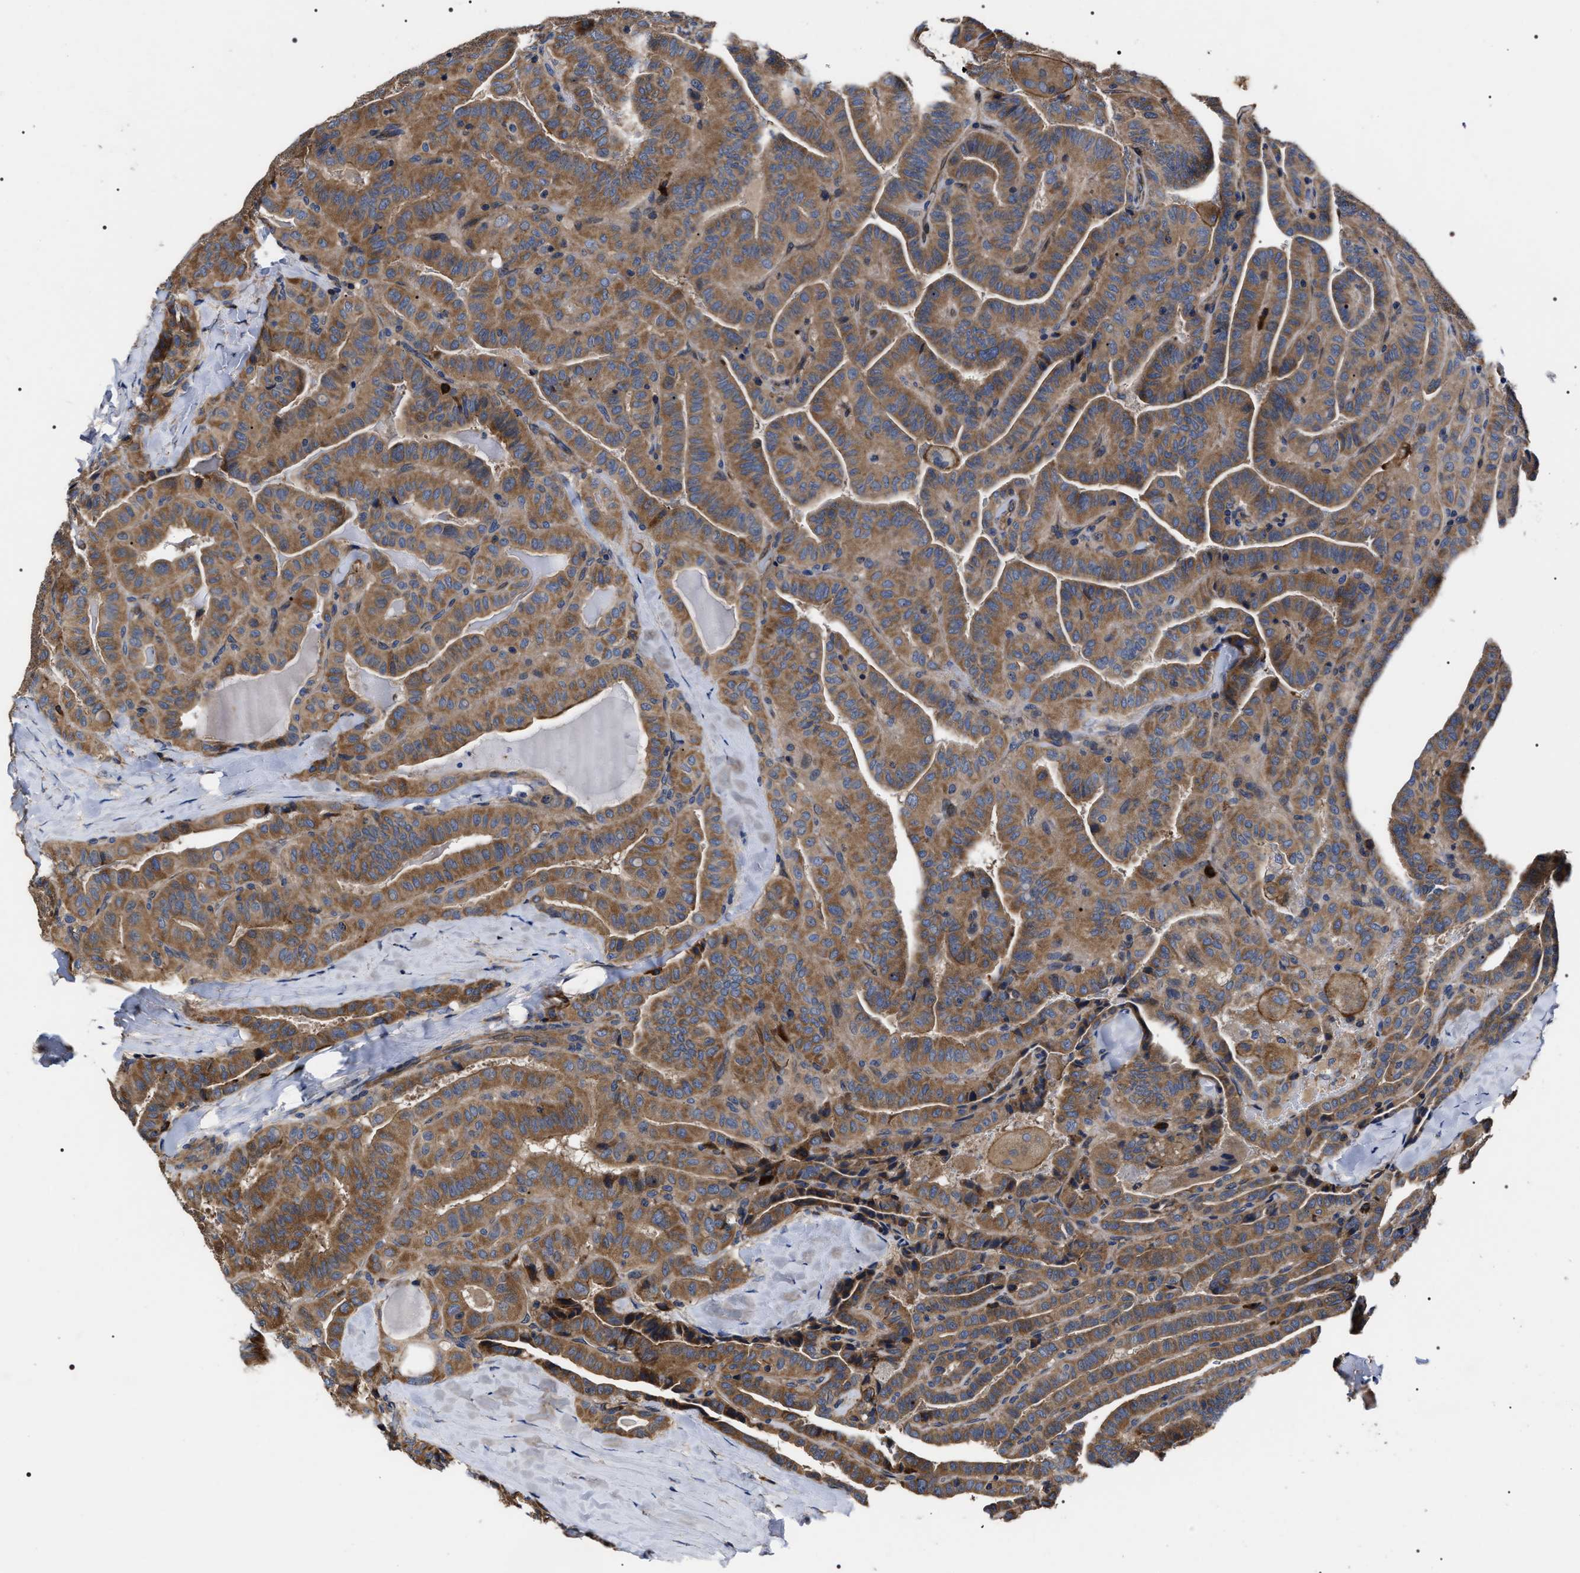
{"staining": {"intensity": "moderate", "quantity": ">75%", "location": "cytoplasmic/membranous"}, "tissue": "thyroid cancer", "cell_type": "Tumor cells", "image_type": "cancer", "snomed": [{"axis": "morphology", "description": "Papillary adenocarcinoma, NOS"}, {"axis": "topography", "description": "Thyroid gland"}], "caption": "Thyroid cancer stained for a protein (brown) shows moderate cytoplasmic/membranous positive expression in about >75% of tumor cells.", "gene": "MIS18A", "patient": {"sex": "male", "age": 77}}